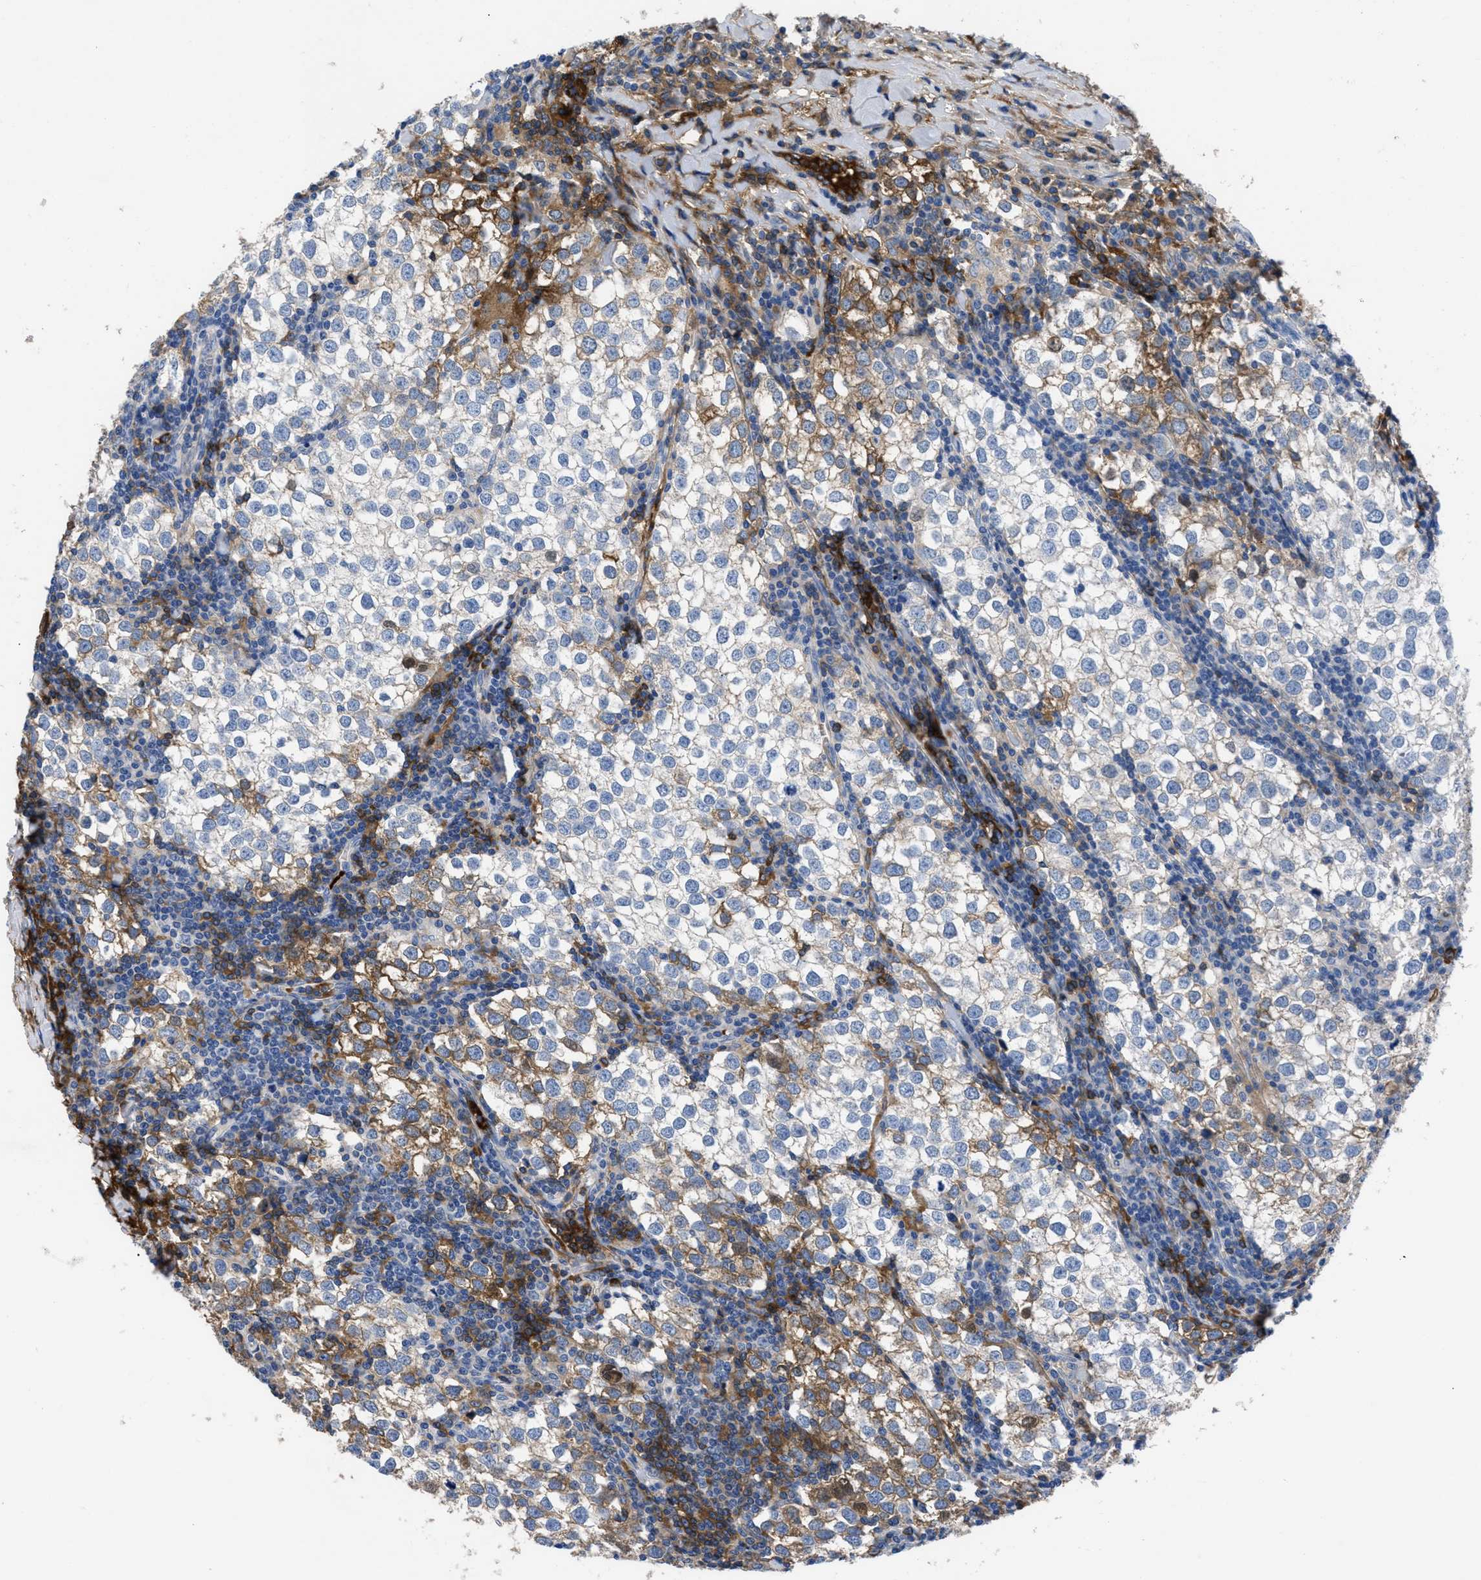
{"staining": {"intensity": "moderate", "quantity": "<25%", "location": "cytoplasmic/membranous"}, "tissue": "testis cancer", "cell_type": "Tumor cells", "image_type": "cancer", "snomed": [{"axis": "morphology", "description": "Seminoma, NOS"}, {"axis": "morphology", "description": "Carcinoma, Embryonal, NOS"}, {"axis": "topography", "description": "Testis"}], "caption": "Brown immunohistochemical staining in human testis cancer demonstrates moderate cytoplasmic/membranous staining in approximately <25% of tumor cells.", "gene": "SERPINA6", "patient": {"sex": "male", "age": 36}}